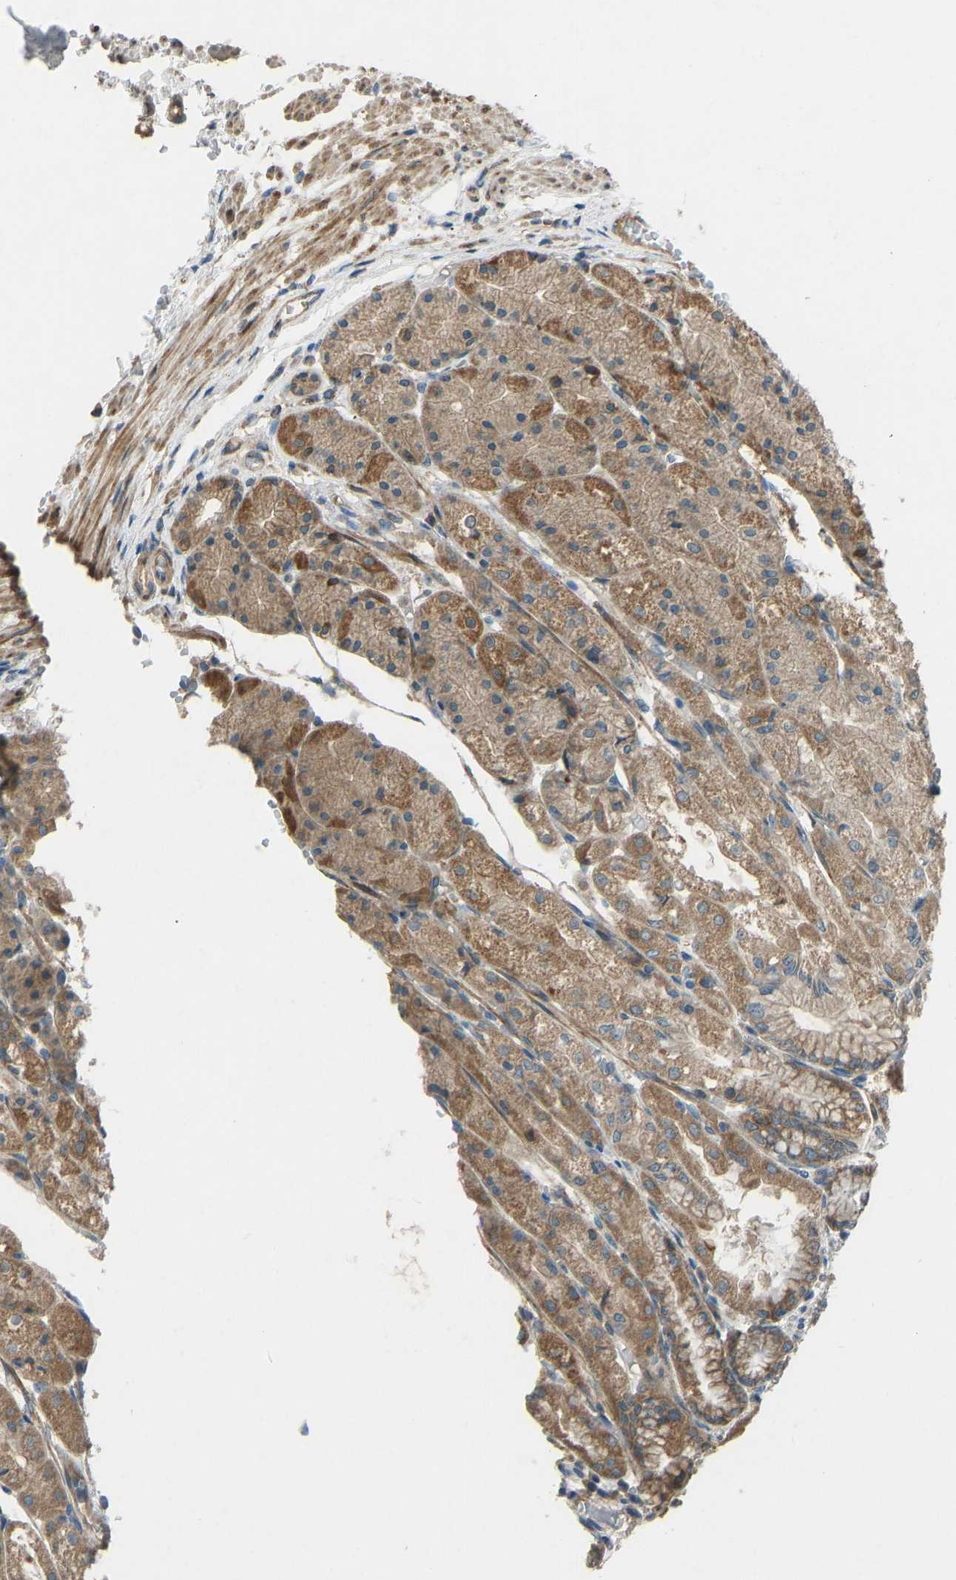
{"staining": {"intensity": "moderate", "quantity": ">75%", "location": "cytoplasmic/membranous"}, "tissue": "stomach", "cell_type": "Glandular cells", "image_type": "normal", "snomed": [{"axis": "morphology", "description": "Normal tissue, NOS"}, {"axis": "topography", "description": "Stomach, upper"}], "caption": "Moderate cytoplasmic/membranous staining is present in about >75% of glandular cells in benign stomach.", "gene": "STAU2", "patient": {"sex": "male", "age": 72}}